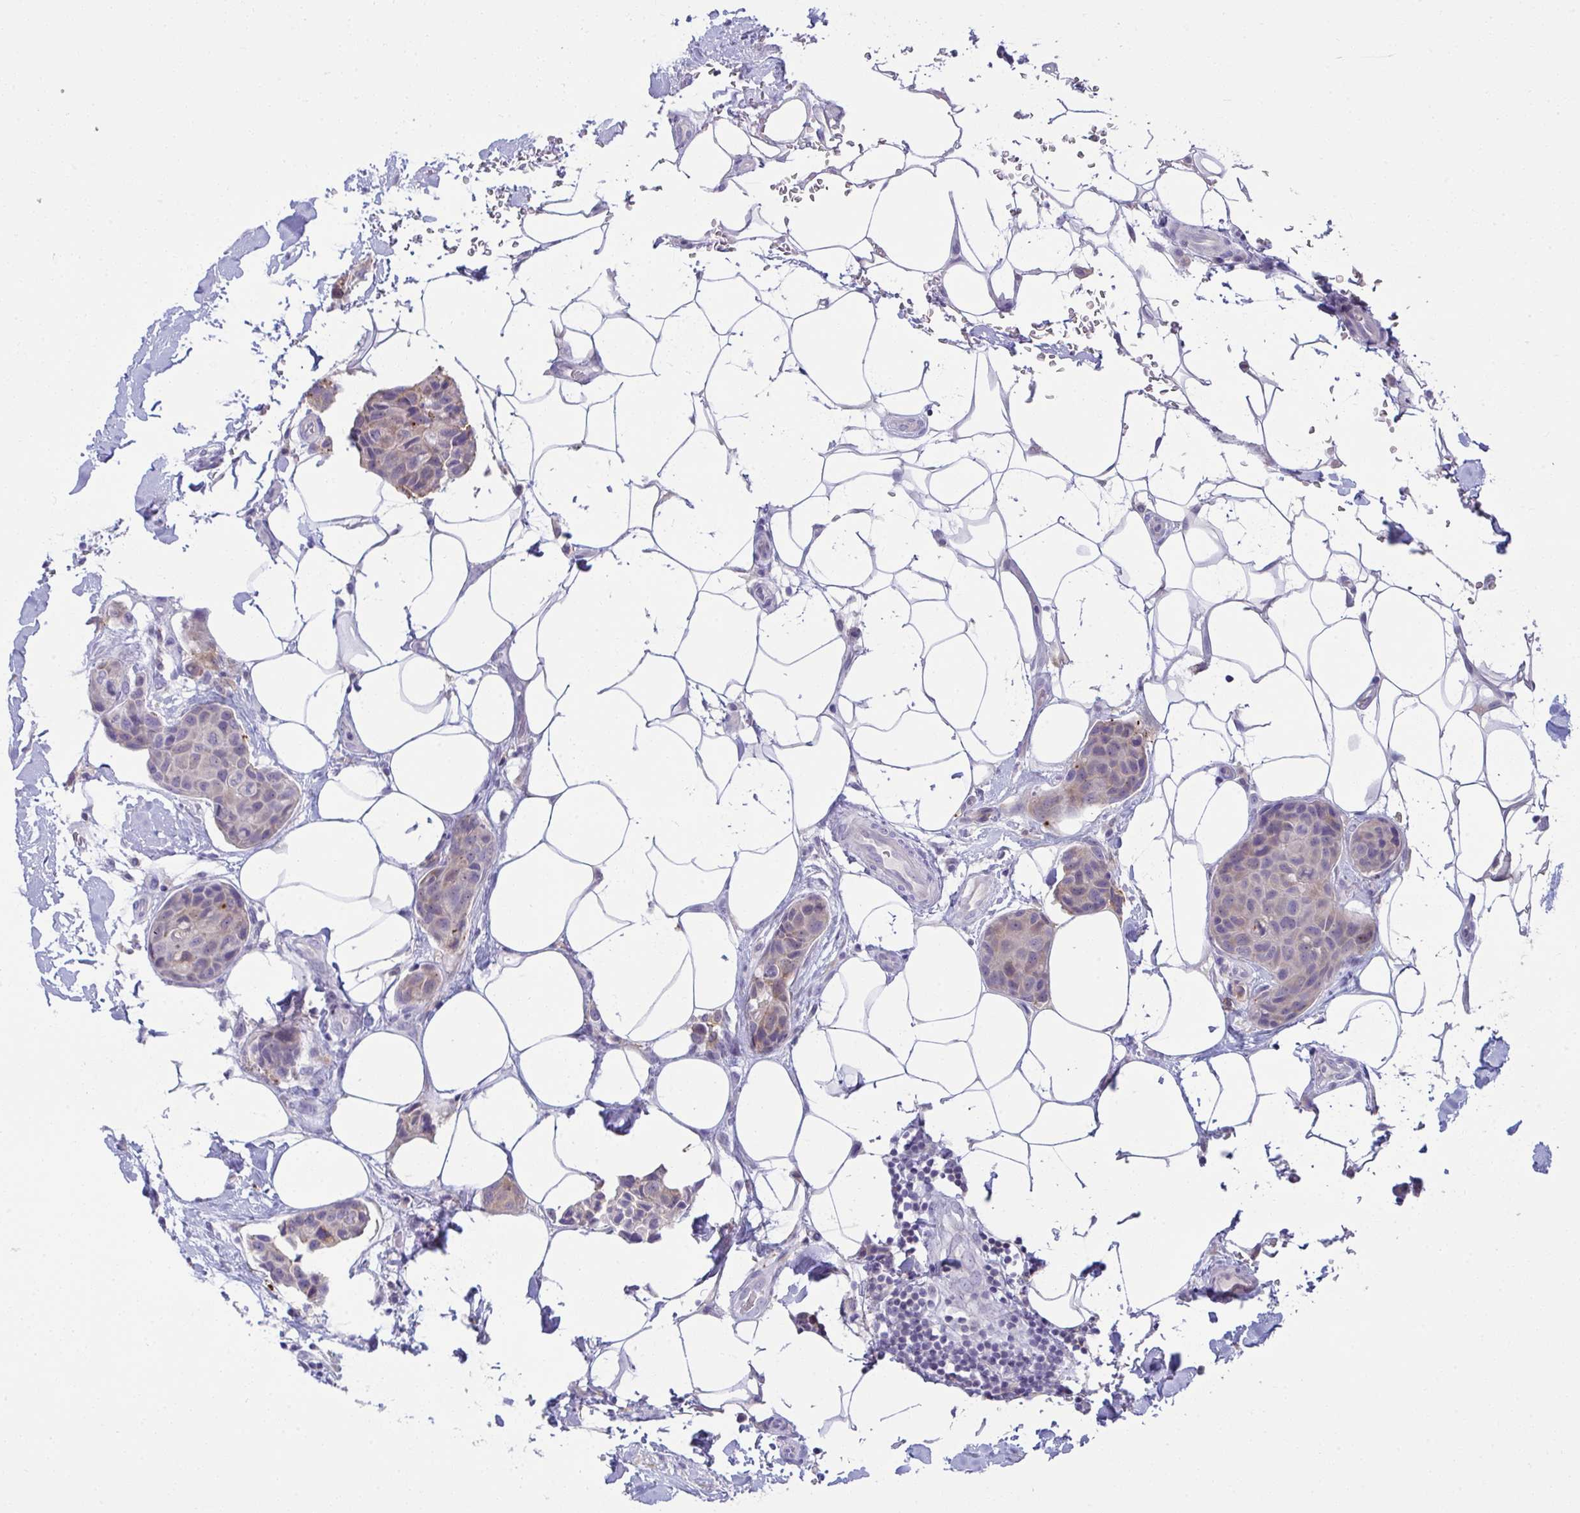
{"staining": {"intensity": "weak", "quantity": "<25%", "location": "cytoplasmic/membranous"}, "tissue": "breast cancer", "cell_type": "Tumor cells", "image_type": "cancer", "snomed": [{"axis": "morphology", "description": "Duct carcinoma"}, {"axis": "topography", "description": "Breast"}, {"axis": "topography", "description": "Lymph node"}], "caption": "Breast cancer (infiltrating ductal carcinoma) stained for a protein using immunohistochemistry displays no positivity tumor cells.", "gene": "RGPD5", "patient": {"sex": "female", "age": 80}}